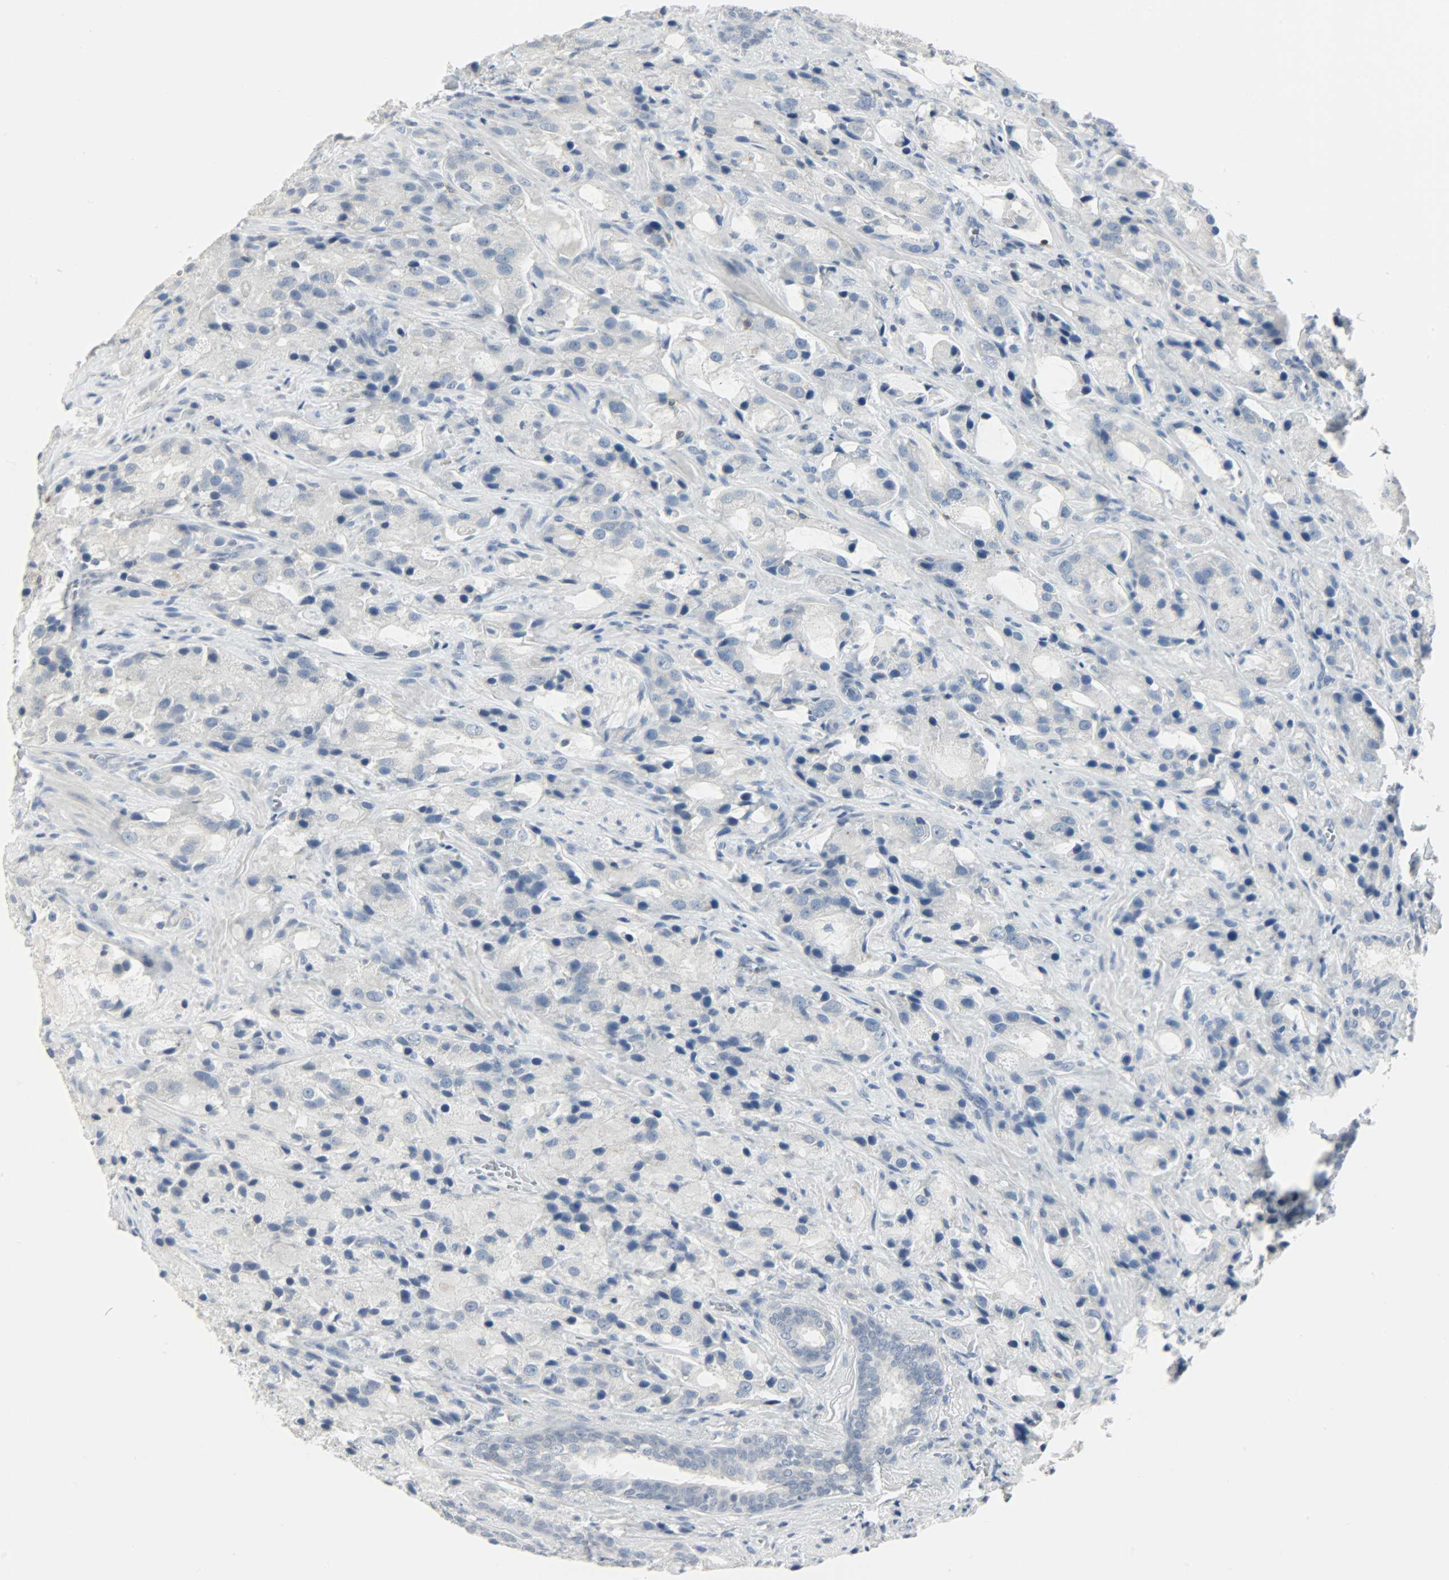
{"staining": {"intensity": "negative", "quantity": "none", "location": "none"}, "tissue": "prostate cancer", "cell_type": "Tumor cells", "image_type": "cancer", "snomed": [{"axis": "morphology", "description": "Adenocarcinoma, High grade"}, {"axis": "topography", "description": "Prostate"}], "caption": "This is an immunohistochemistry micrograph of human prostate cancer. There is no positivity in tumor cells.", "gene": "KIT", "patient": {"sex": "male", "age": 70}}